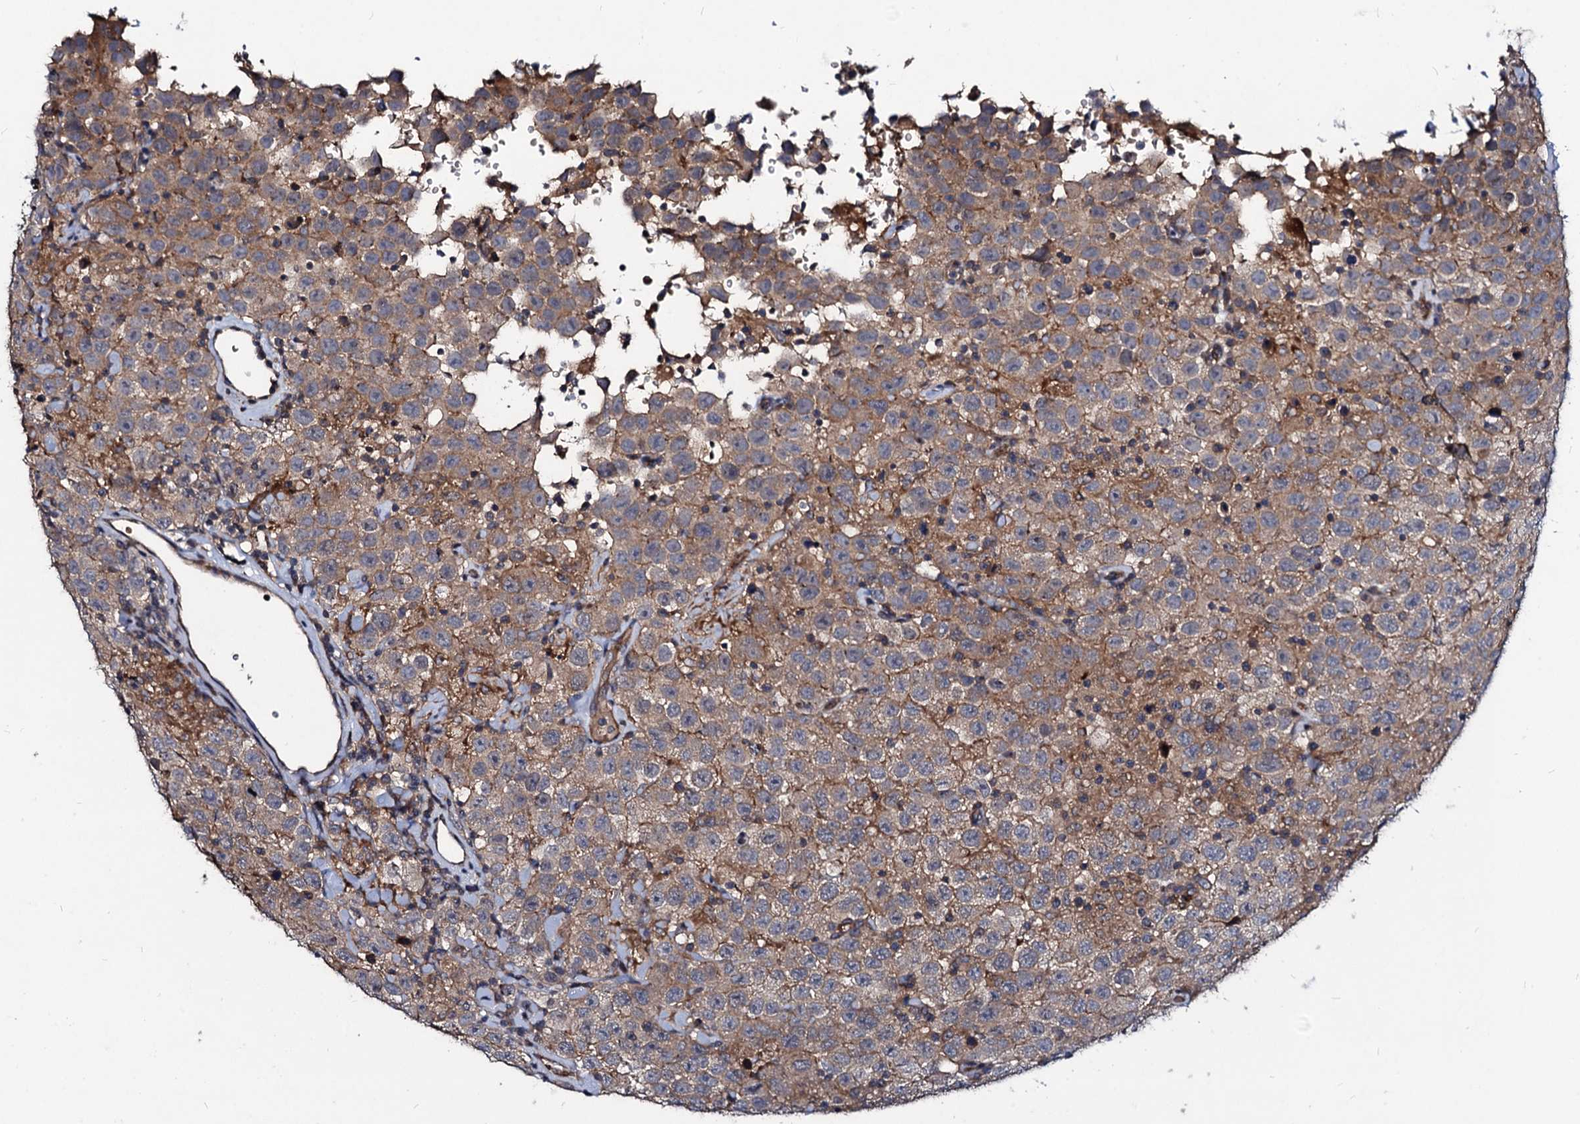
{"staining": {"intensity": "weak", "quantity": ">75%", "location": "cytoplasmic/membranous"}, "tissue": "testis cancer", "cell_type": "Tumor cells", "image_type": "cancer", "snomed": [{"axis": "morphology", "description": "Seminoma, NOS"}, {"axis": "topography", "description": "Testis"}], "caption": "Human seminoma (testis) stained with a brown dye displays weak cytoplasmic/membranous positive positivity in approximately >75% of tumor cells.", "gene": "KXD1", "patient": {"sex": "male", "age": 41}}